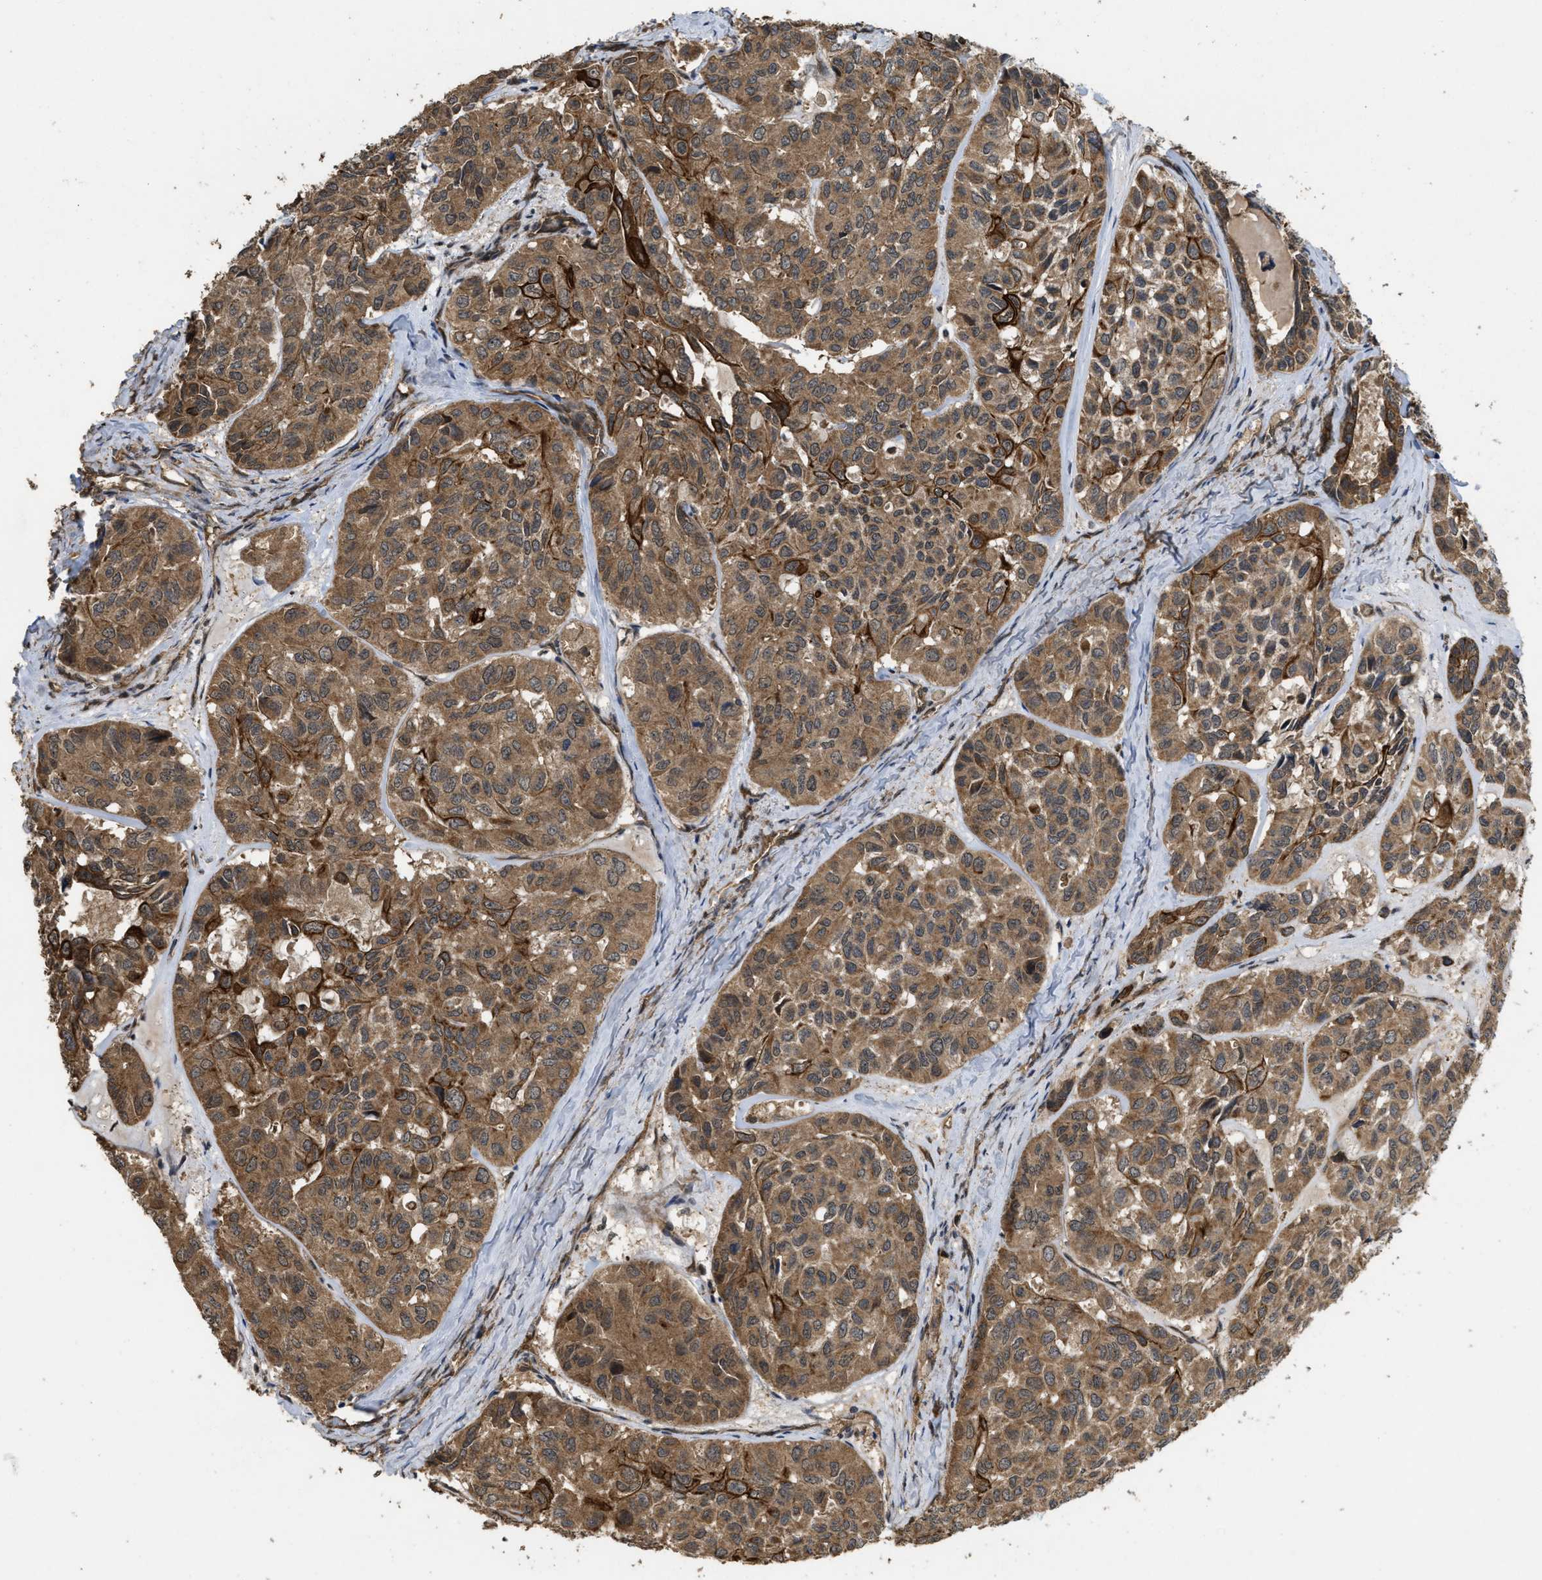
{"staining": {"intensity": "moderate", "quantity": ">75%", "location": "cytoplasmic/membranous"}, "tissue": "head and neck cancer", "cell_type": "Tumor cells", "image_type": "cancer", "snomed": [{"axis": "morphology", "description": "Adenocarcinoma, NOS"}, {"axis": "topography", "description": "Salivary gland, NOS"}, {"axis": "topography", "description": "Head-Neck"}], "caption": "Moderate cytoplasmic/membranous protein expression is identified in about >75% of tumor cells in adenocarcinoma (head and neck). (brown staining indicates protein expression, while blue staining denotes nuclei).", "gene": "FZD6", "patient": {"sex": "female", "age": 76}}